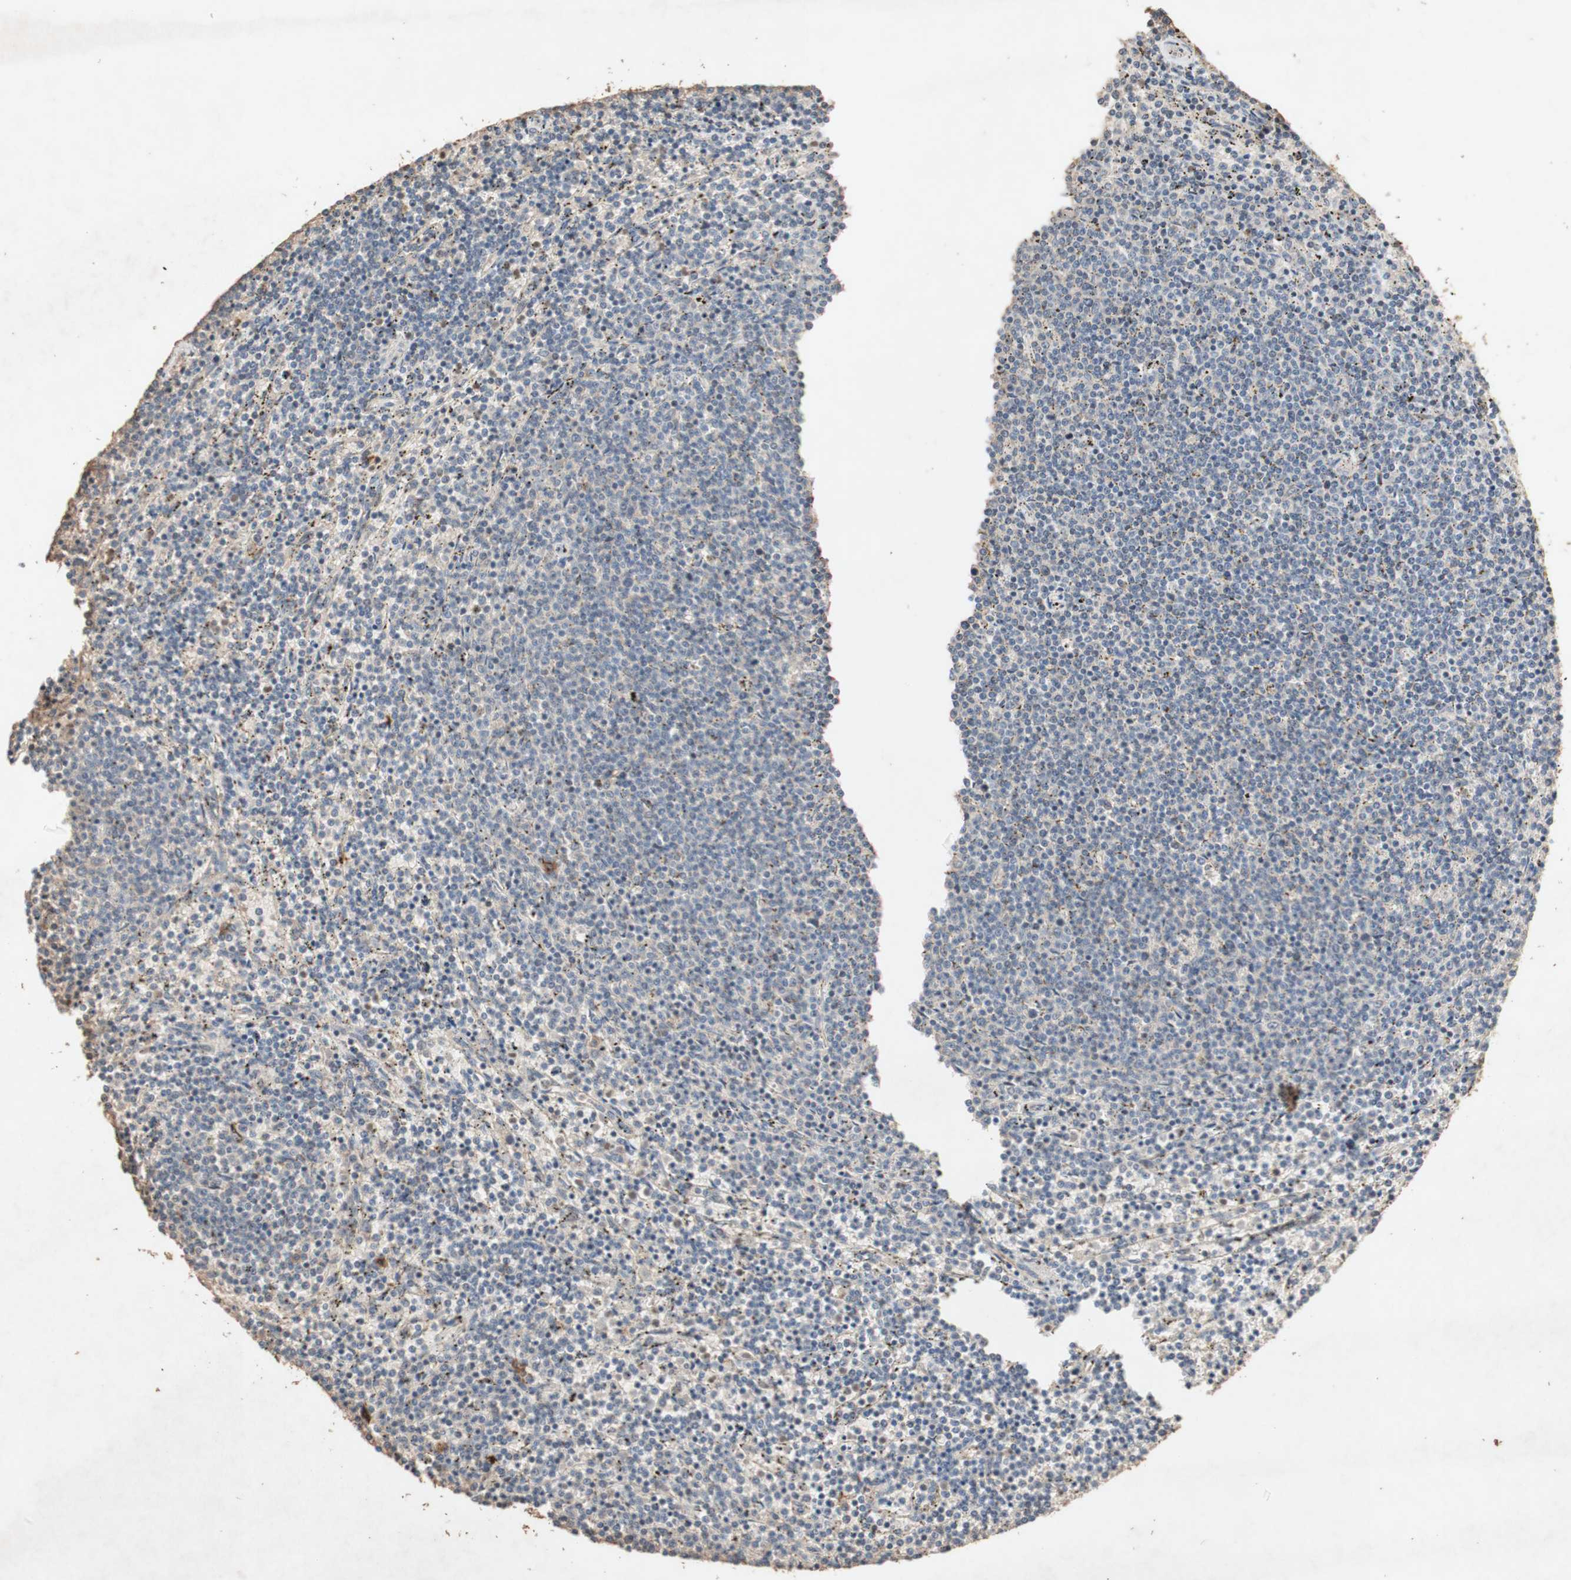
{"staining": {"intensity": "negative", "quantity": "none", "location": "none"}, "tissue": "lymphoma", "cell_type": "Tumor cells", "image_type": "cancer", "snomed": [{"axis": "morphology", "description": "Malignant lymphoma, non-Hodgkin's type, Low grade"}, {"axis": "topography", "description": "Spleen"}], "caption": "Human low-grade malignant lymphoma, non-Hodgkin's type stained for a protein using IHC displays no positivity in tumor cells.", "gene": "TUBB", "patient": {"sex": "female", "age": 50}}